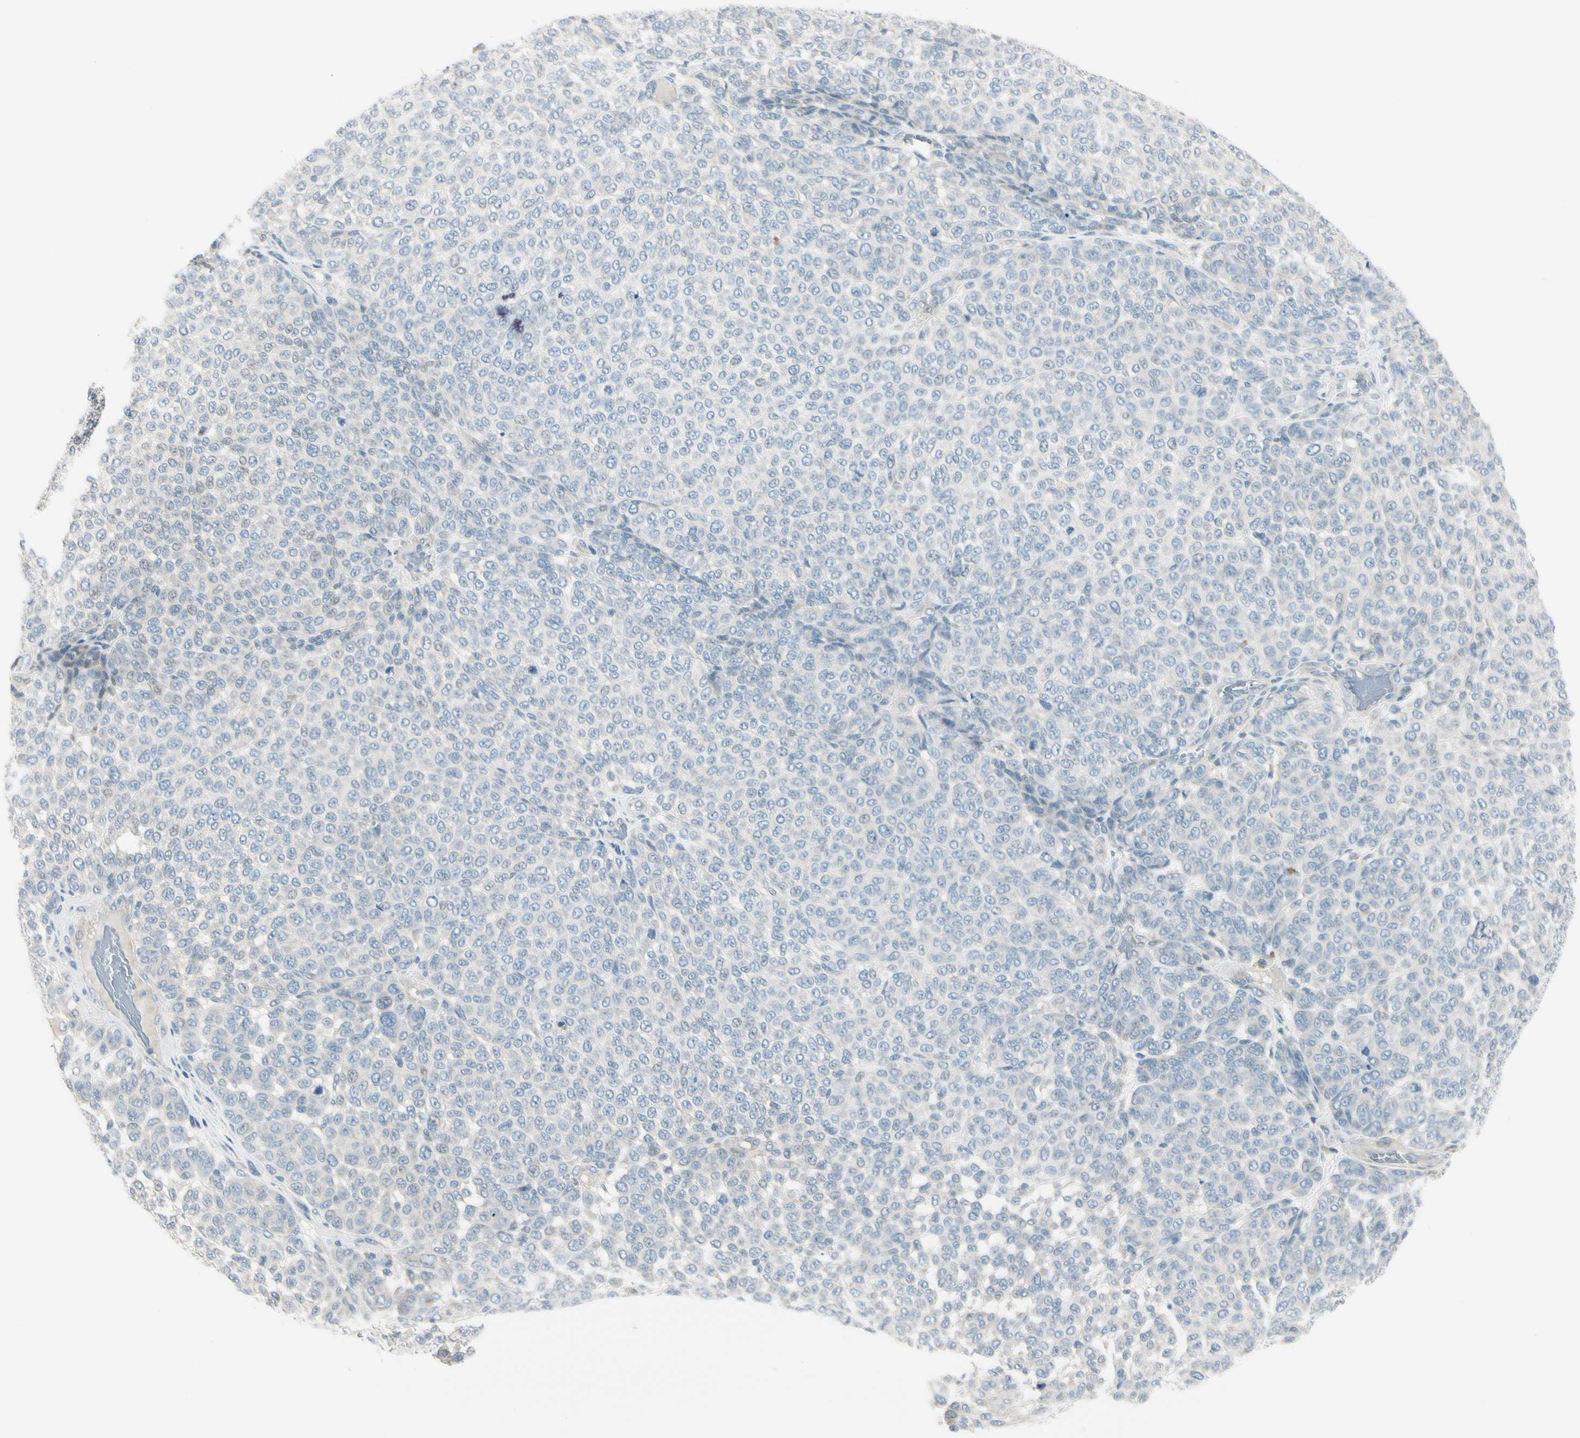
{"staining": {"intensity": "negative", "quantity": "none", "location": "none"}, "tissue": "melanoma", "cell_type": "Tumor cells", "image_type": "cancer", "snomed": [{"axis": "morphology", "description": "Malignant melanoma, NOS"}, {"axis": "topography", "description": "Skin"}], "caption": "Protein analysis of malignant melanoma displays no significant expression in tumor cells.", "gene": "CYP2E1", "patient": {"sex": "male", "age": 59}}